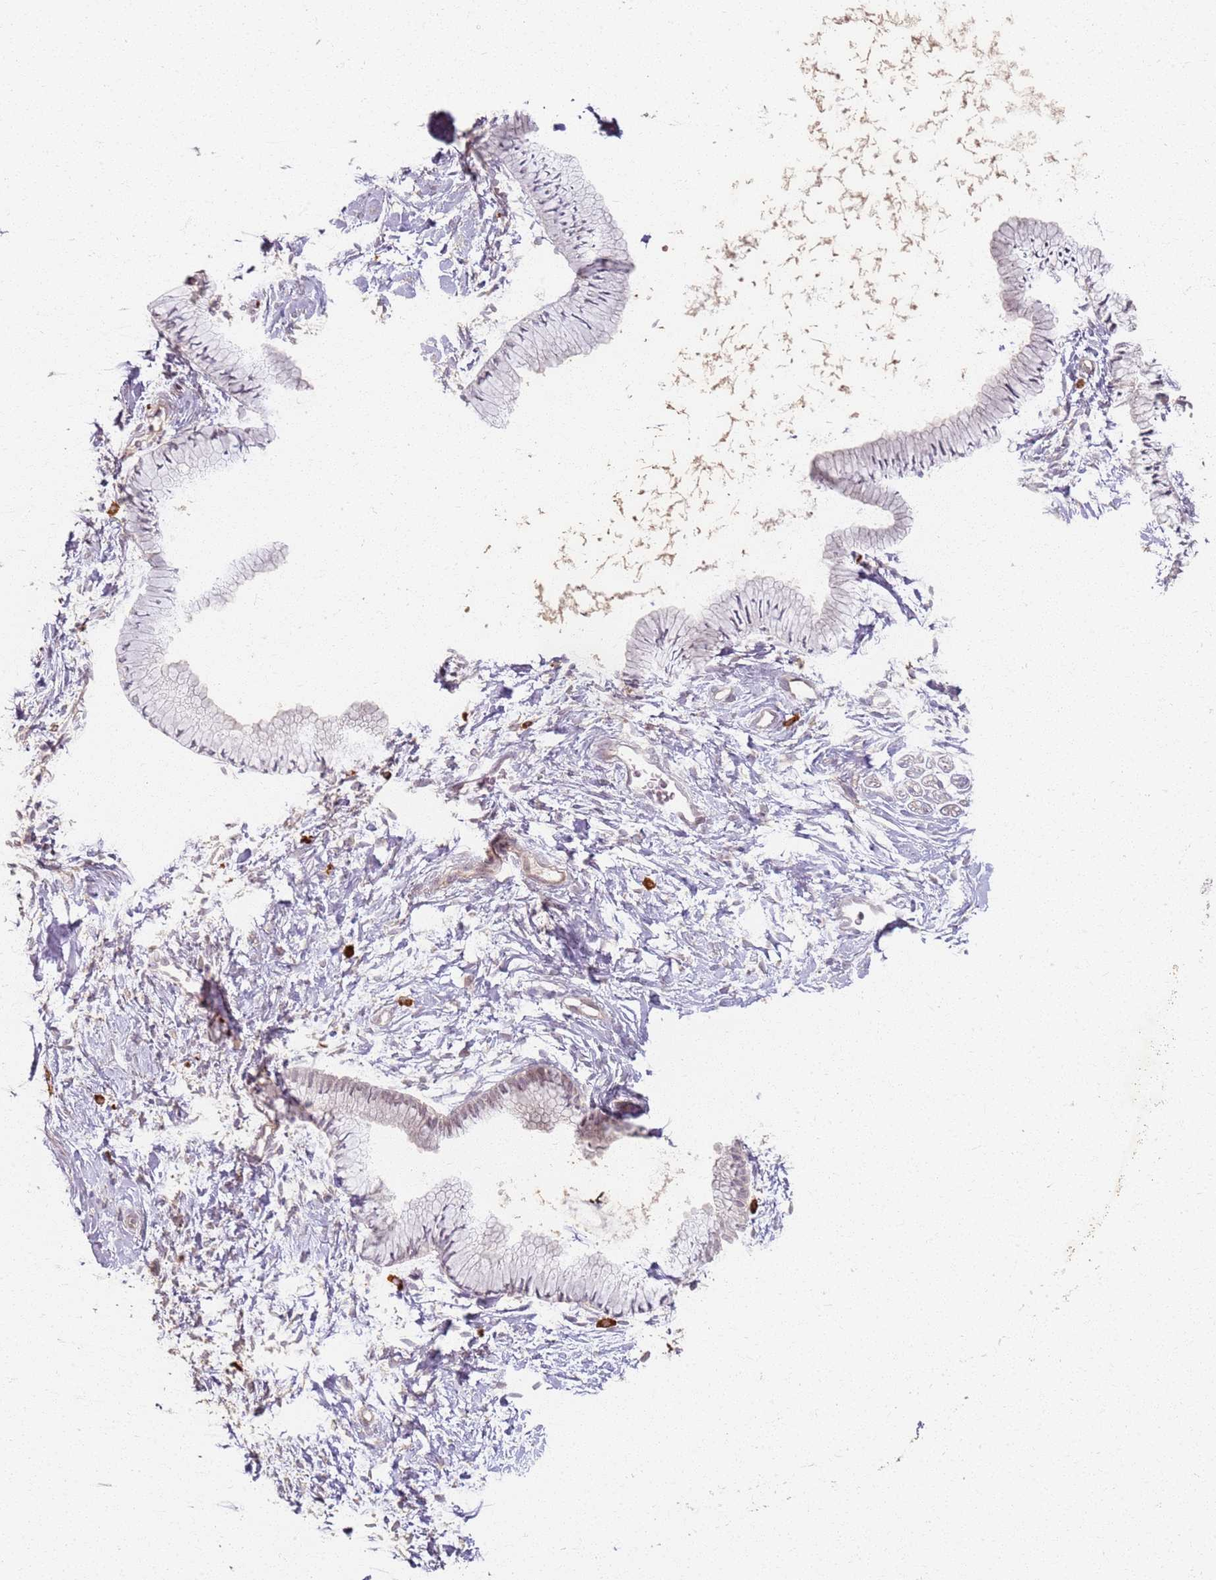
{"staining": {"intensity": "negative", "quantity": "none", "location": "none"}, "tissue": "cervix", "cell_type": "Glandular cells", "image_type": "normal", "snomed": [{"axis": "morphology", "description": "Normal tissue, NOS"}, {"axis": "topography", "description": "Cervix"}], "caption": "This is an IHC micrograph of normal human cervix. There is no positivity in glandular cells.", "gene": "CCDC168", "patient": {"sex": "female", "age": 33}}